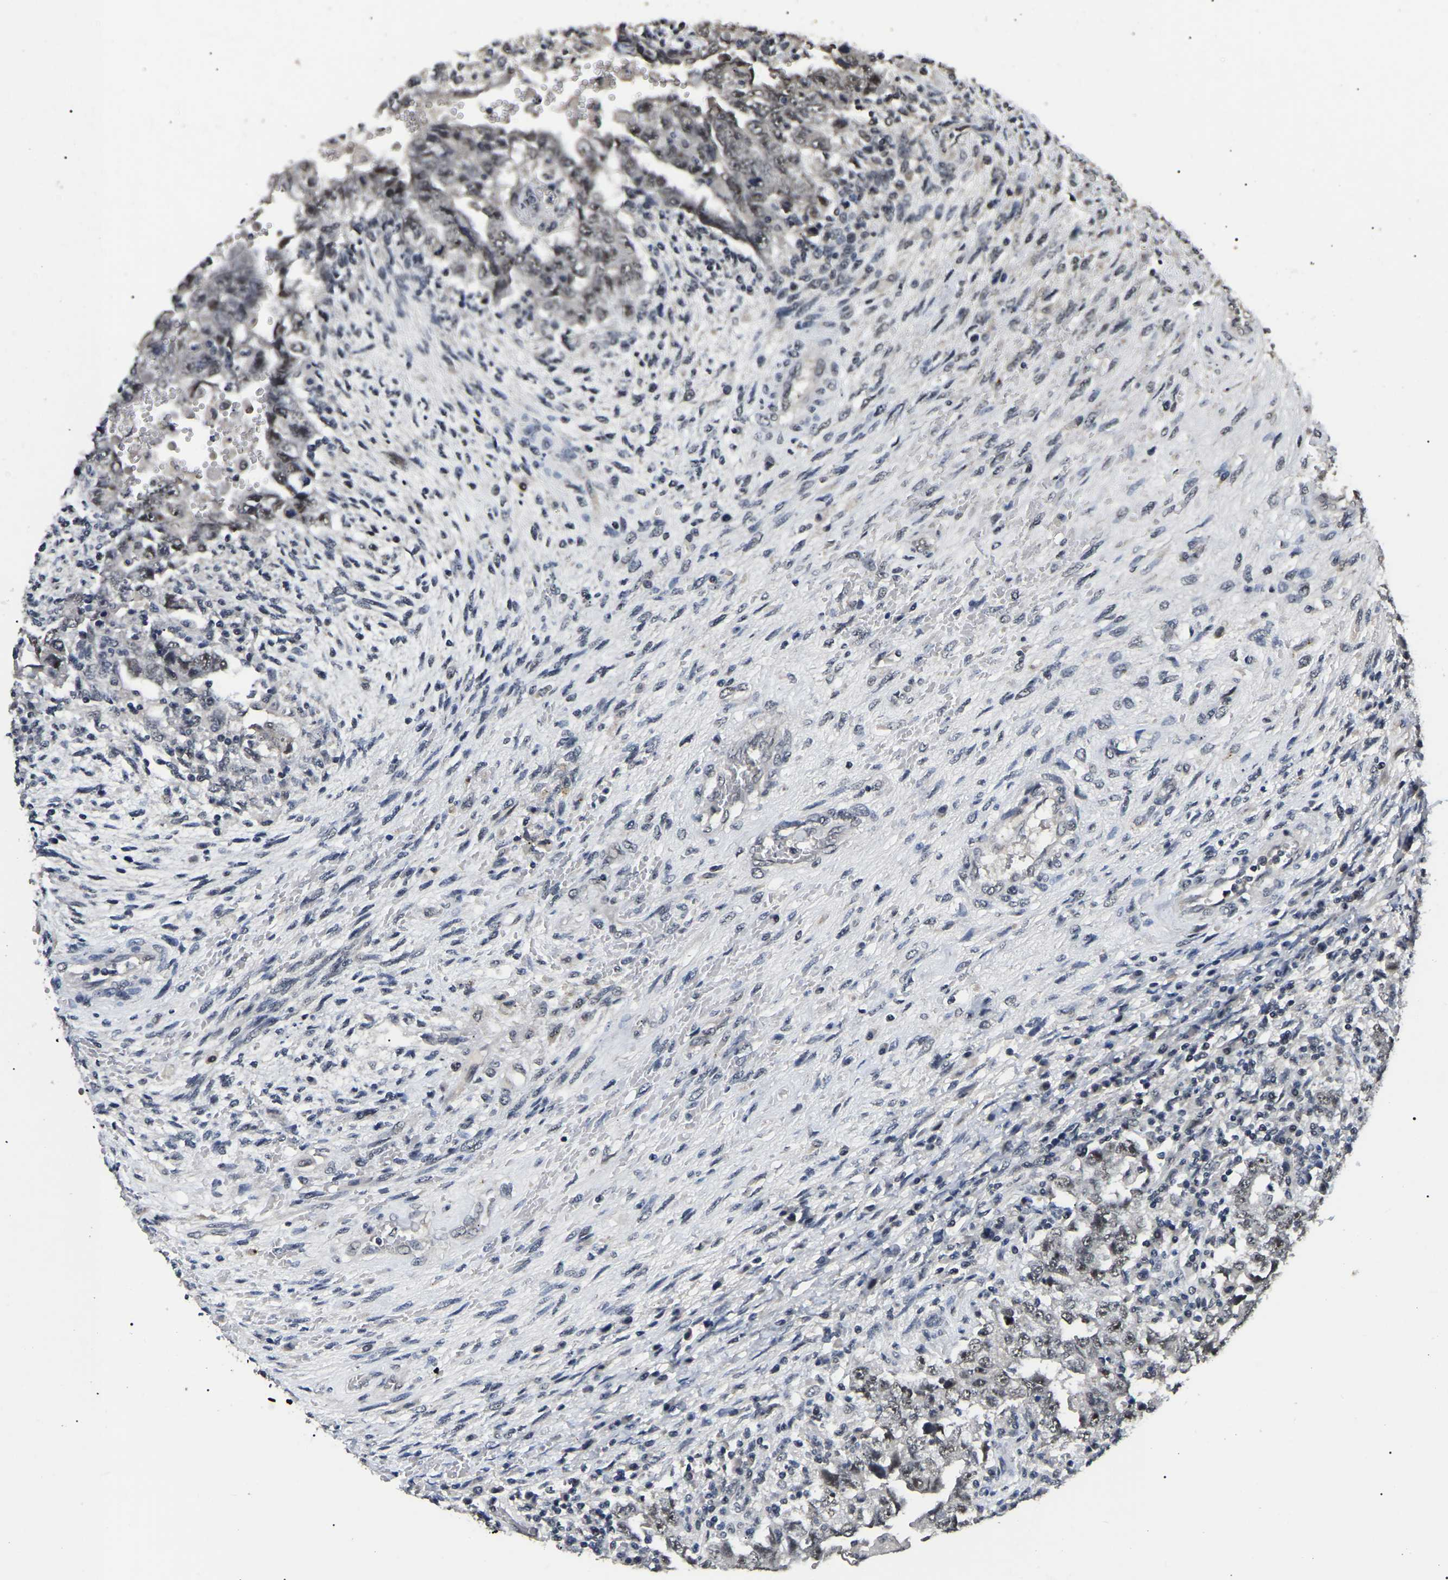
{"staining": {"intensity": "weak", "quantity": ">75%", "location": "nuclear"}, "tissue": "testis cancer", "cell_type": "Tumor cells", "image_type": "cancer", "snomed": [{"axis": "morphology", "description": "Carcinoma, Embryonal, NOS"}, {"axis": "topography", "description": "Testis"}], "caption": "Immunohistochemical staining of embryonal carcinoma (testis) exhibits low levels of weak nuclear positivity in about >75% of tumor cells.", "gene": "PPM1E", "patient": {"sex": "male", "age": 26}}